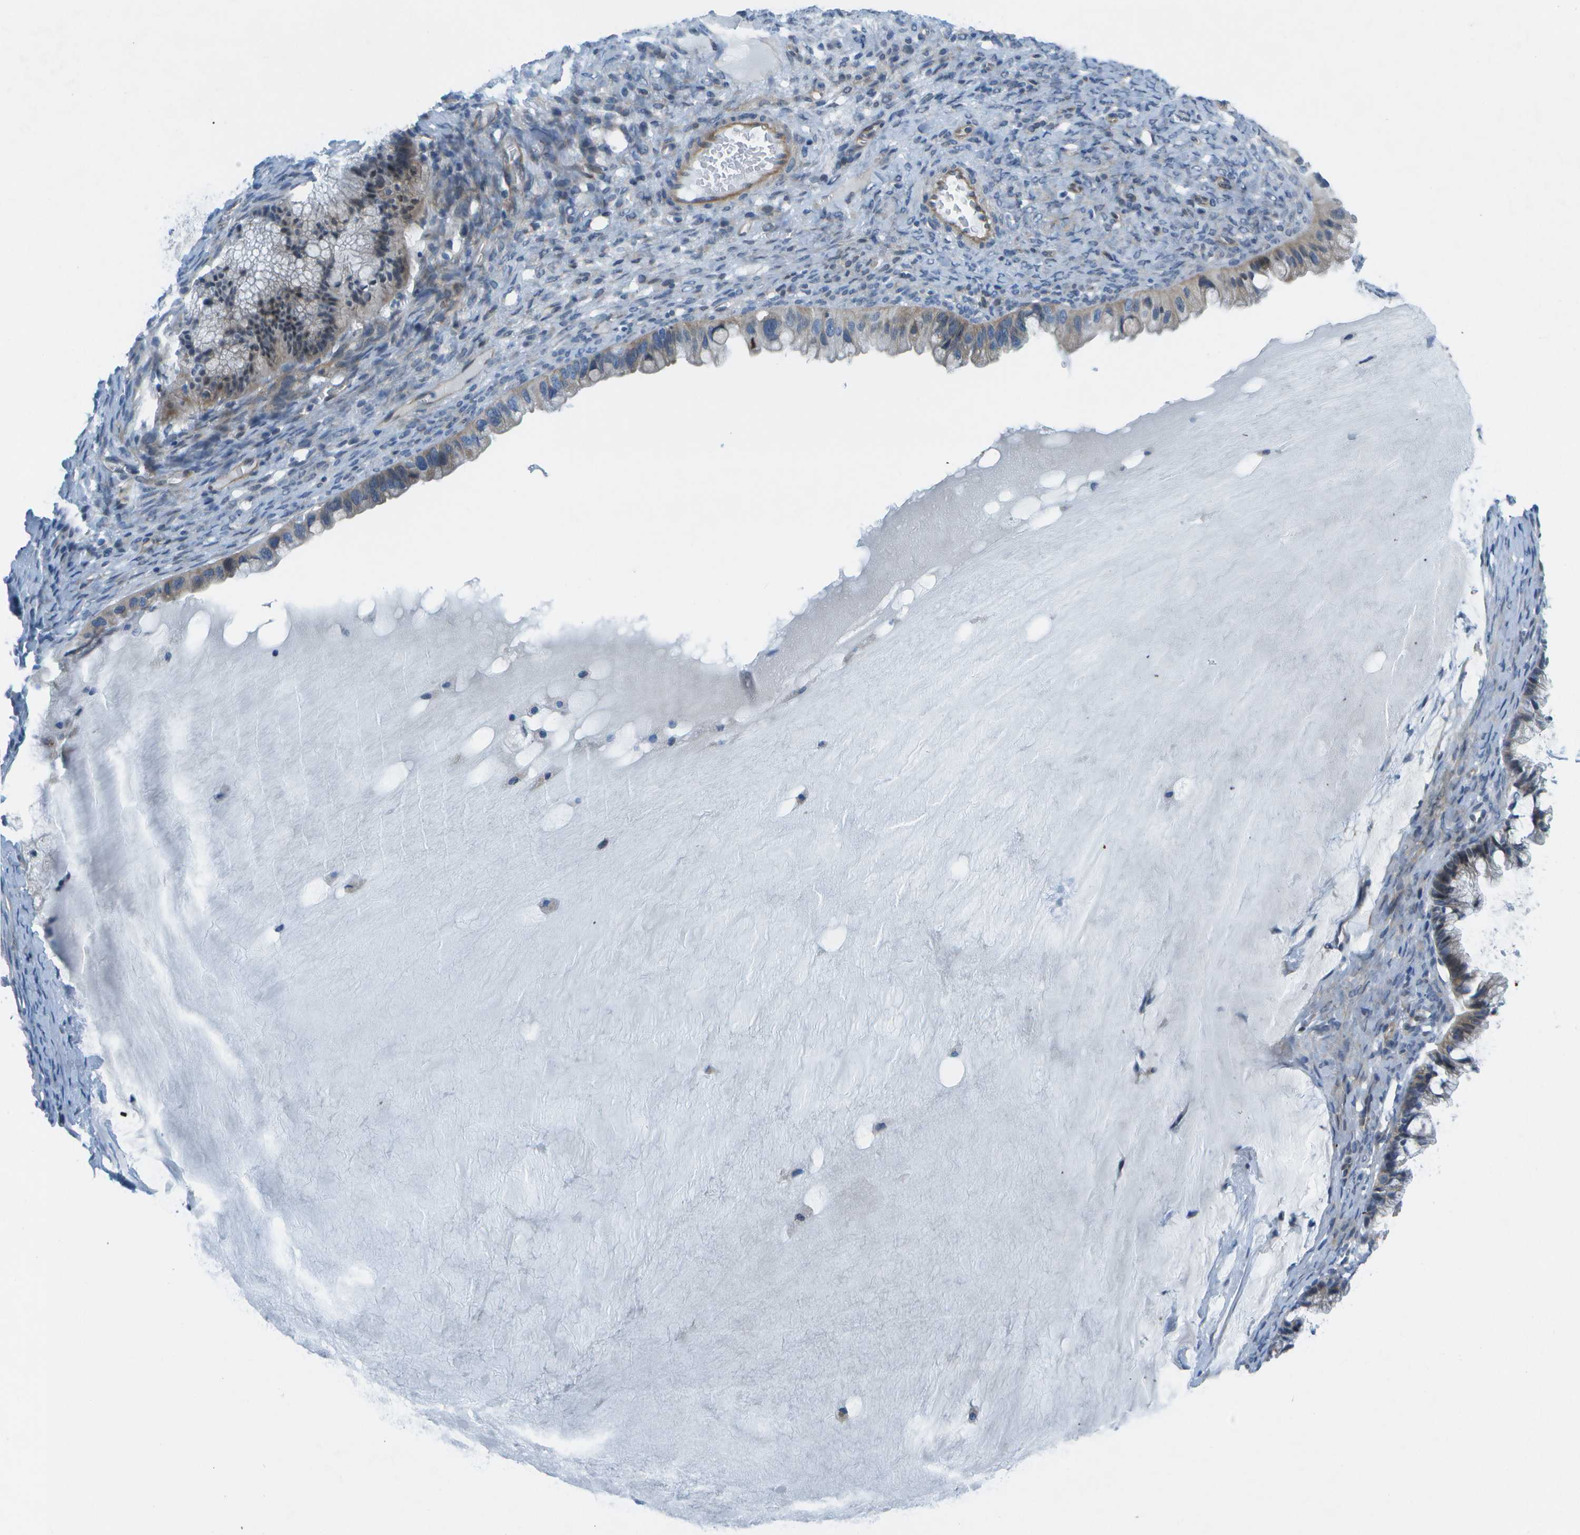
{"staining": {"intensity": "weak", "quantity": "<25%", "location": "cytoplasmic/membranous"}, "tissue": "ovarian cancer", "cell_type": "Tumor cells", "image_type": "cancer", "snomed": [{"axis": "morphology", "description": "Cystadenocarcinoma, mucinous, NOS"}, {"axis": "topography", "description": "Ovary"}], "caption": "High power microscopy photomicrograph of an immunohistochemistry (IHC) histopathology image of ovarian mucinous cystadenocarcinoma, revealing no significant staining in tumor cells.", "gene": "SORBS3", "patient": {"sex": "female", "age": 57}}